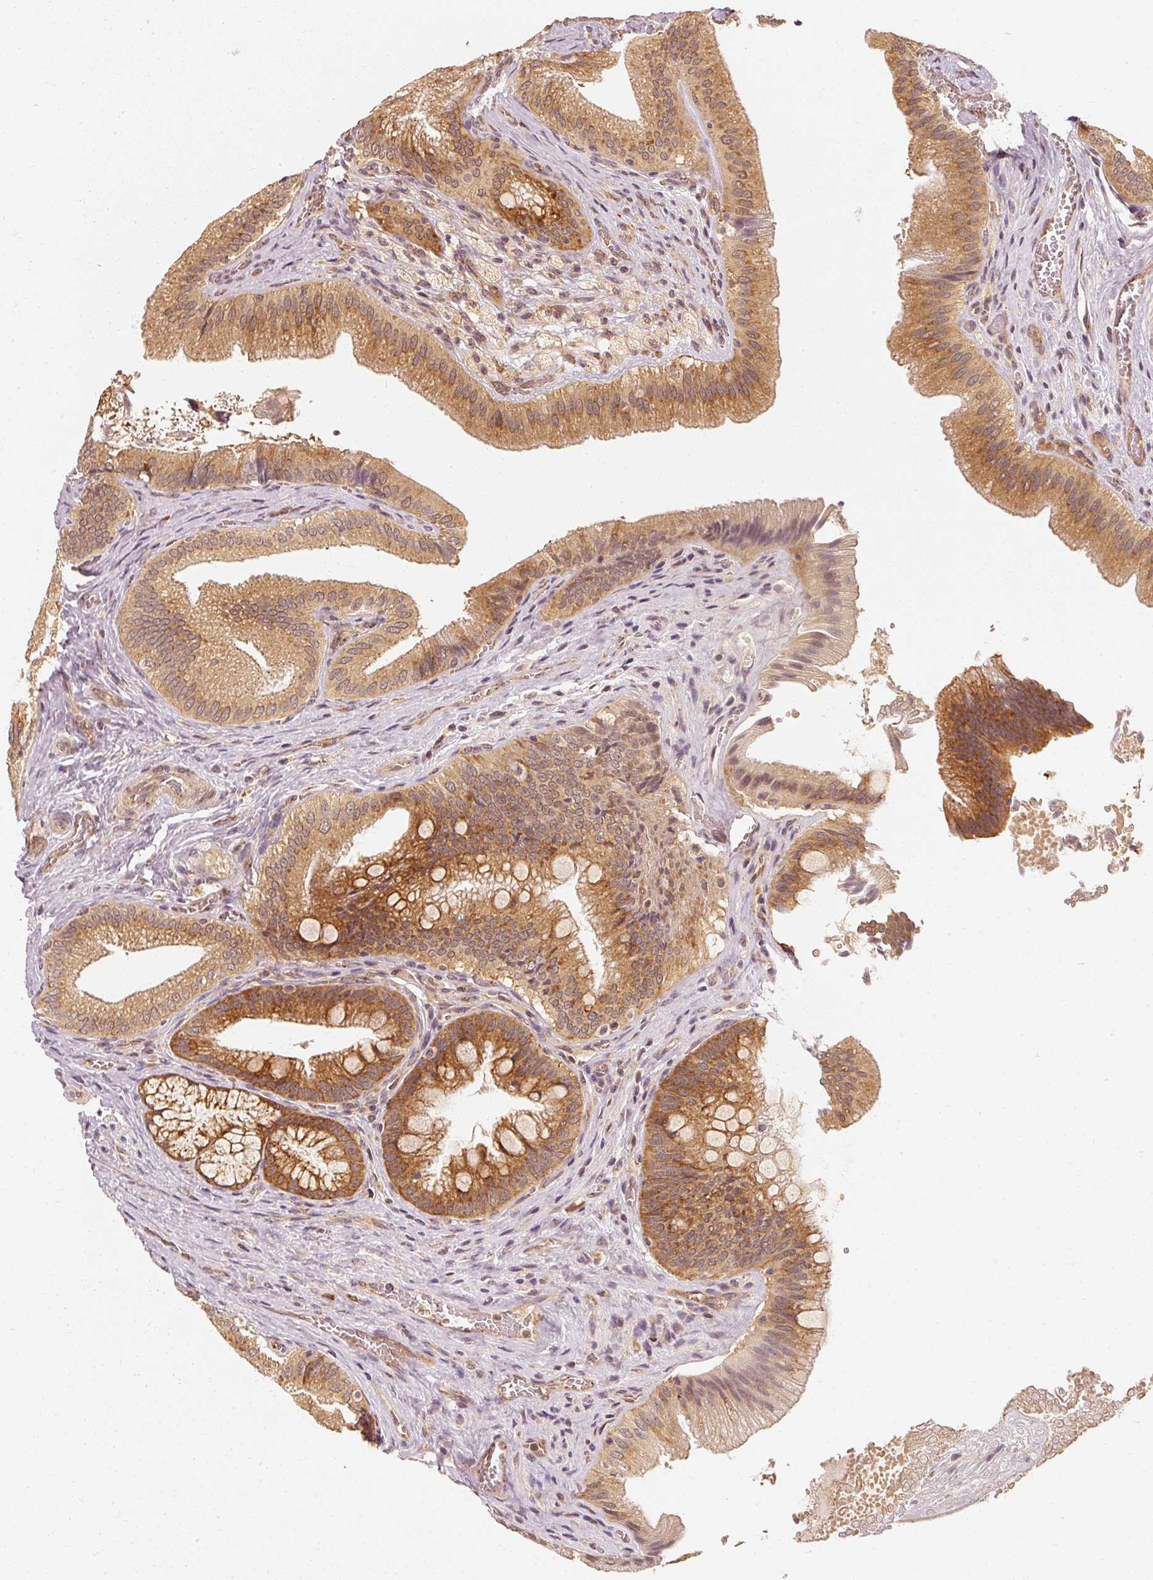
{"staining": {"intensity": "strong", "quantity": ">75%", "location": "cytoplasmic/membranous"}, "tissue": "gallbladder", "cell_type": "Glandular cells", "image_type": "normal", "snomed": [{"axis": "morphology", "description": "Normal tissue, NOS"}, {"axis": "topography", "description": "Gallbladder"}], "caption": "Glandular cells reveal high levels of strong cytoplasmic/membranous positivity in about >75% of cells in normal gallbladder. The staining is performed using DAB (3,3'-diaminobenzidine) brown chromogen to label protein expression. The nuclei are counter-stained blue using hematoxylin.", "gene": "EEF1A1", "patient": {"sex": "male", "age": 17}}